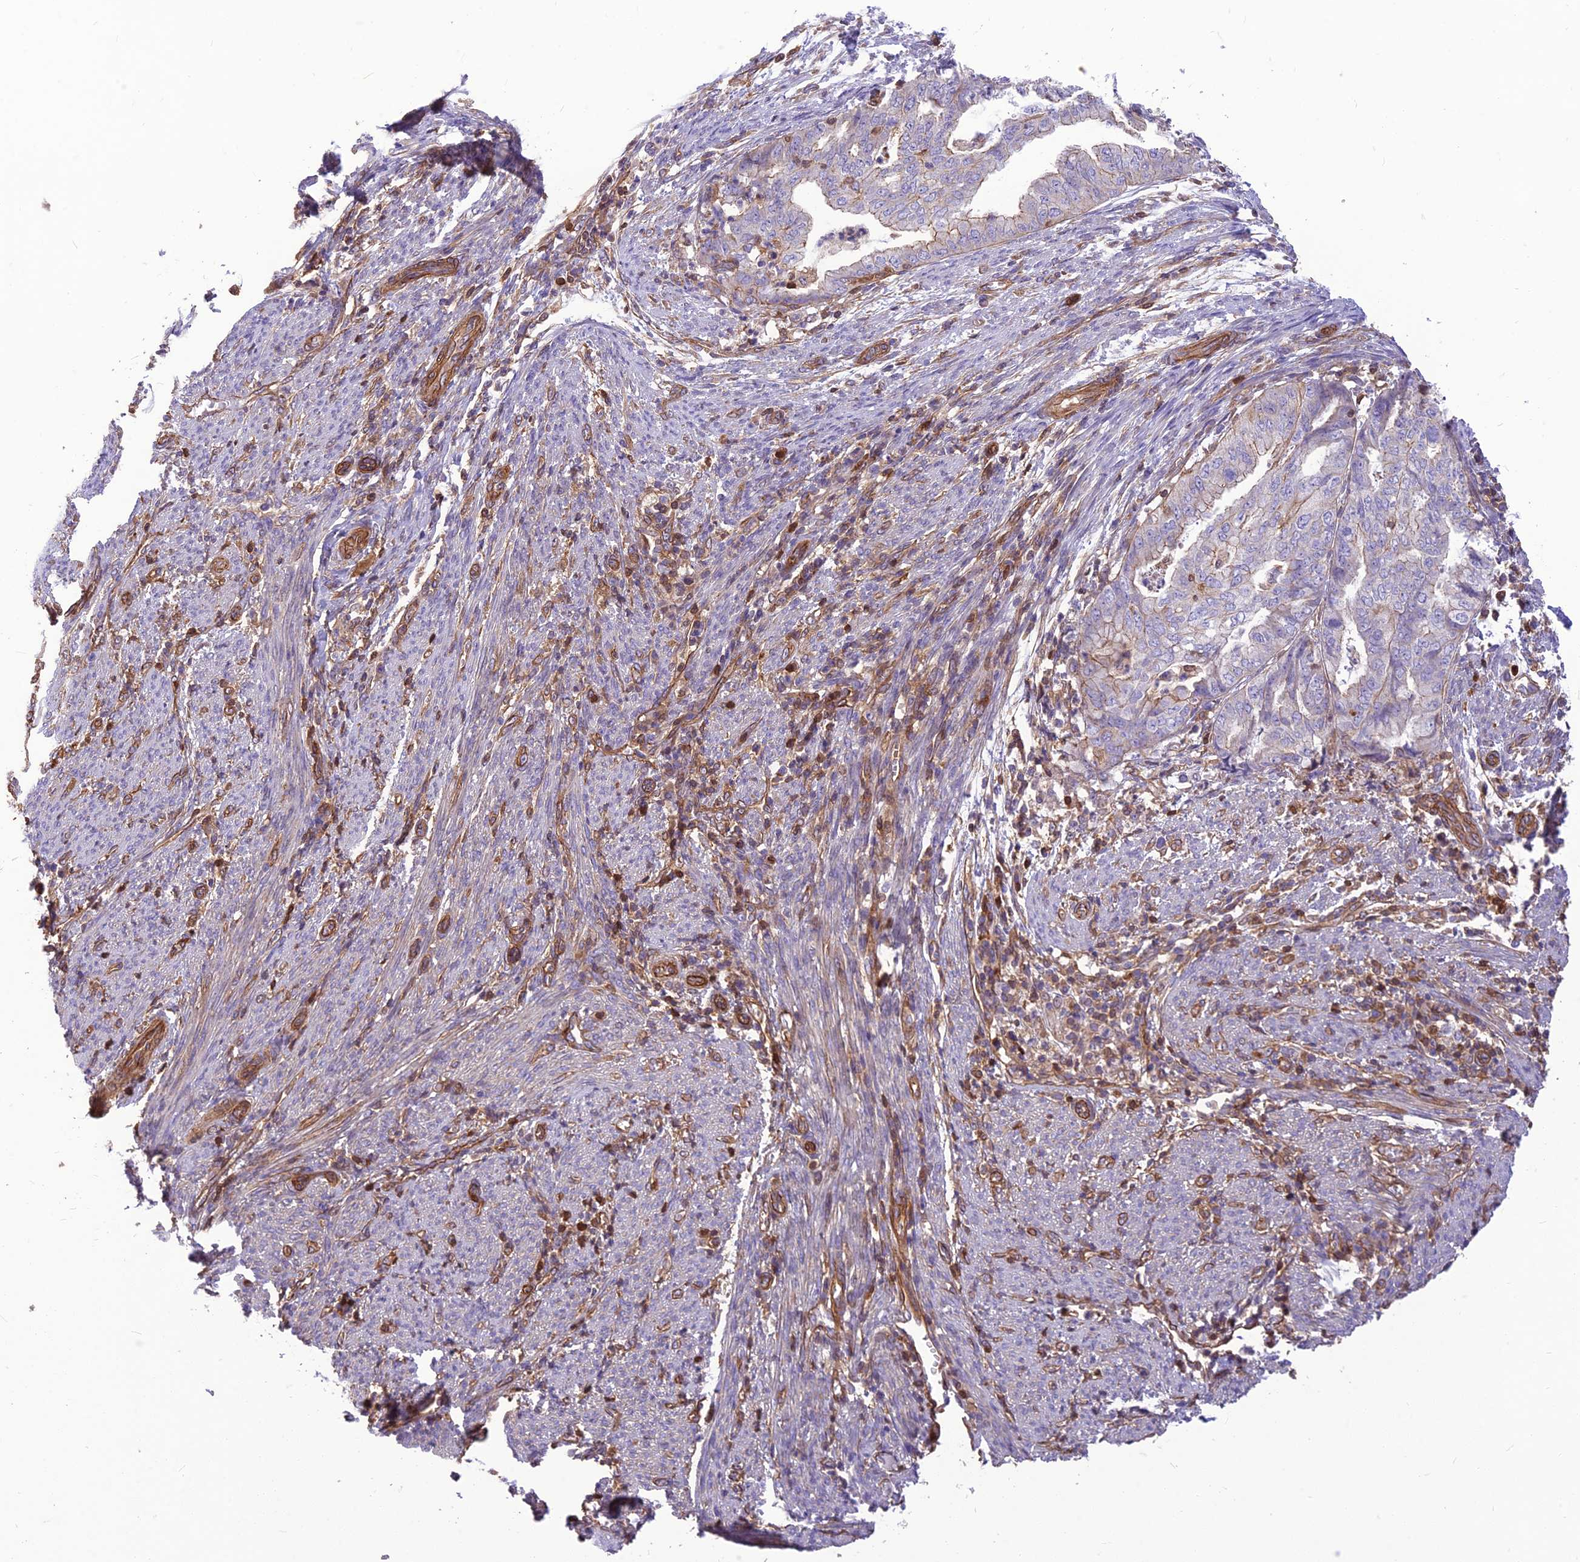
{"staining": {"intensity": "weak", "quantity": "<25%", "location": "cytoplasmic/membranous"}, "tissue": "endometrial cancer", "cell_type": "Tumor cells", "image_type": "cancer", "snomed": [{"axis": "morphology", "description": "Adenocarcinoma, NOS"}, {"axis": "topography", "description": "Endometrium"}], "caption": "An image of endometrial adenocarcinoma stained for a protein exhibits no brown staining in tumor cells.", "gene": "HPSE2", "patient": {"sex": "female", "age": 79}}